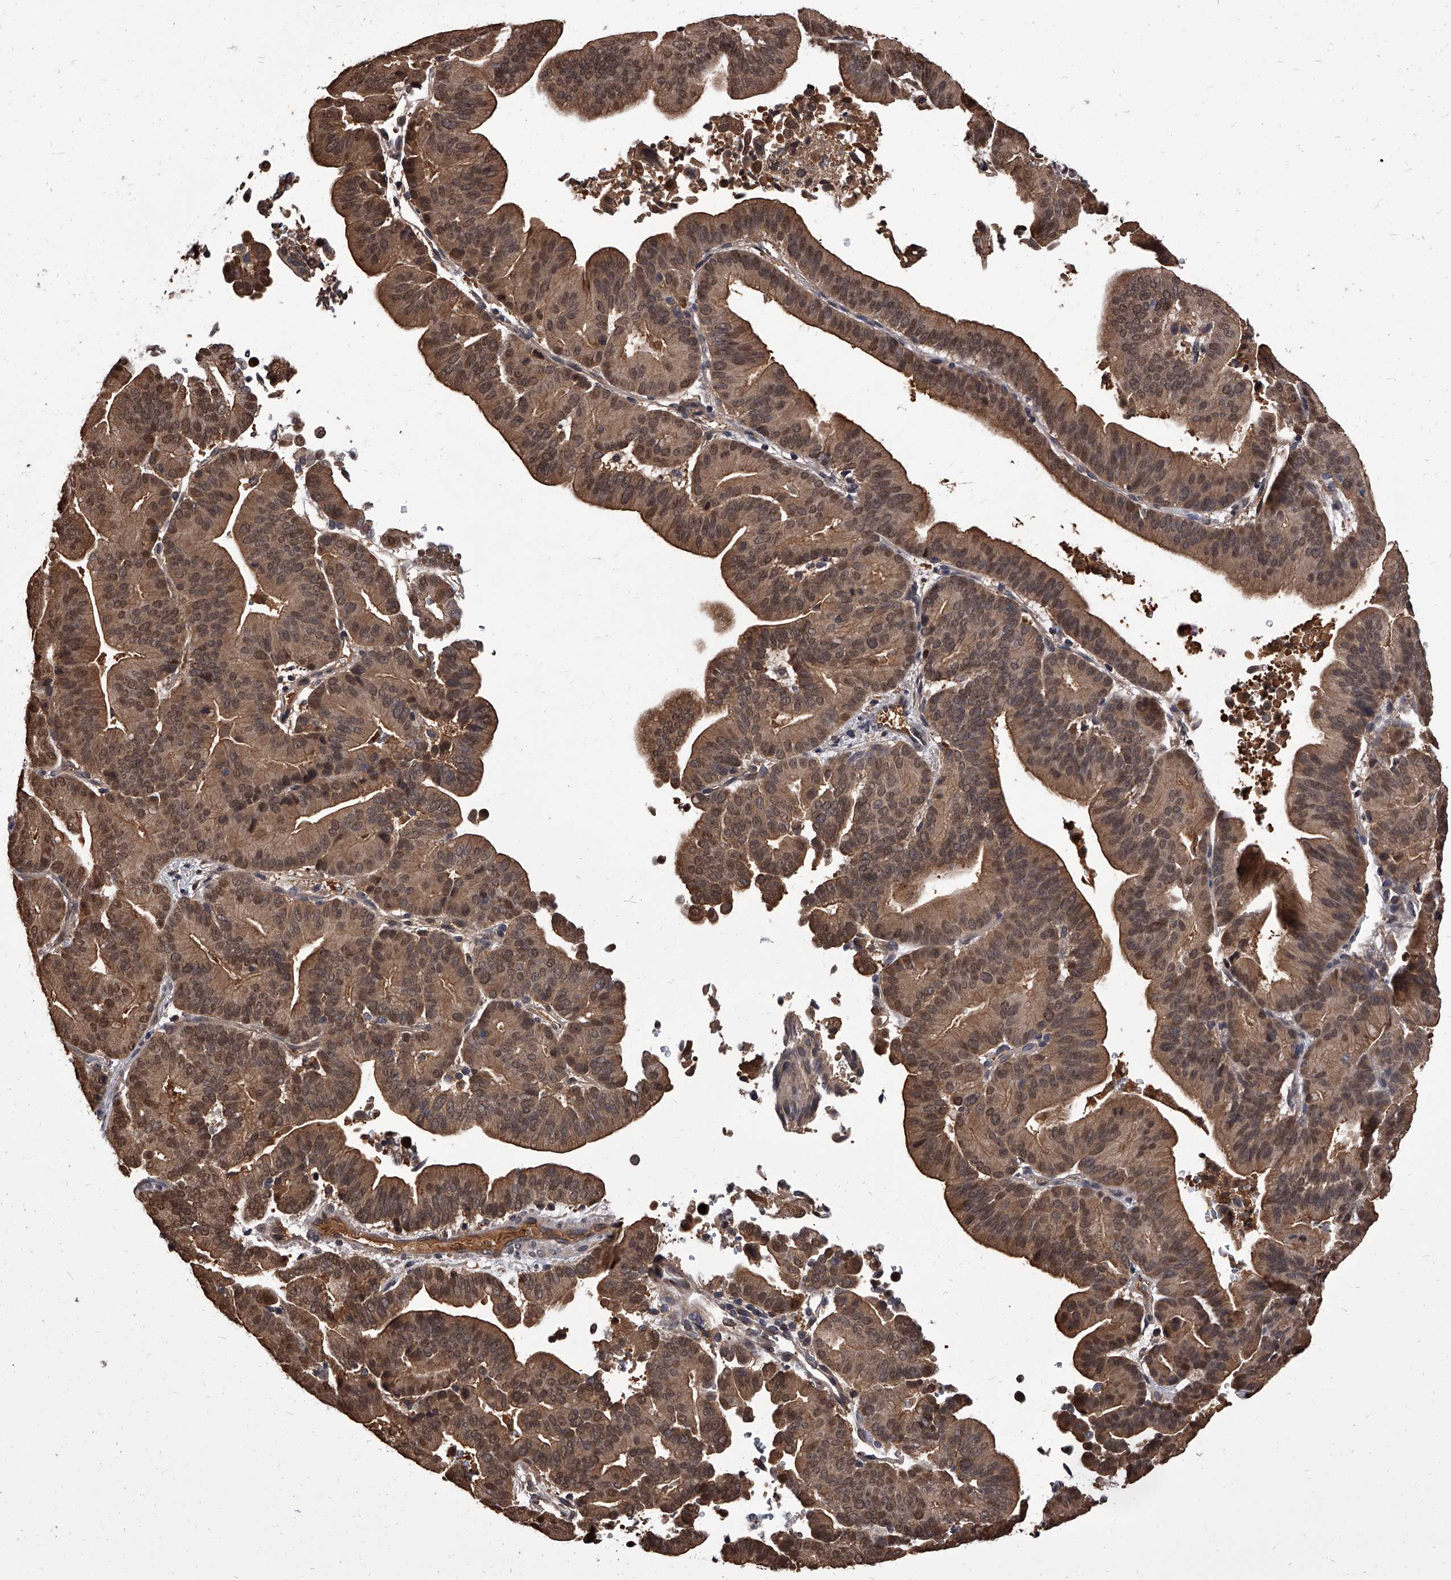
{"staining": {"intensity": "moderate", "quantity": ">75%", "location": "cytoplasmic/membranous,nuclear"}, "tissue": "liver cancer", "cell_type": "Tumor cells", "image_type": "cancer", "snomed": [{"axis": "morphology", "description": "Cholangiocarcinoma"}, {"axis": "topography", "description": "Liver"}], "caption": "Immunohistochemical staining of human liver cancer (cholangiocarcinoma) reveals medium levels of moderate cytoplasmic/membranous and nuclear staining in approximately >75% of tumor cells.", "gene": "SLC18B1", "patient": {"sex": "female", "age": 75}}